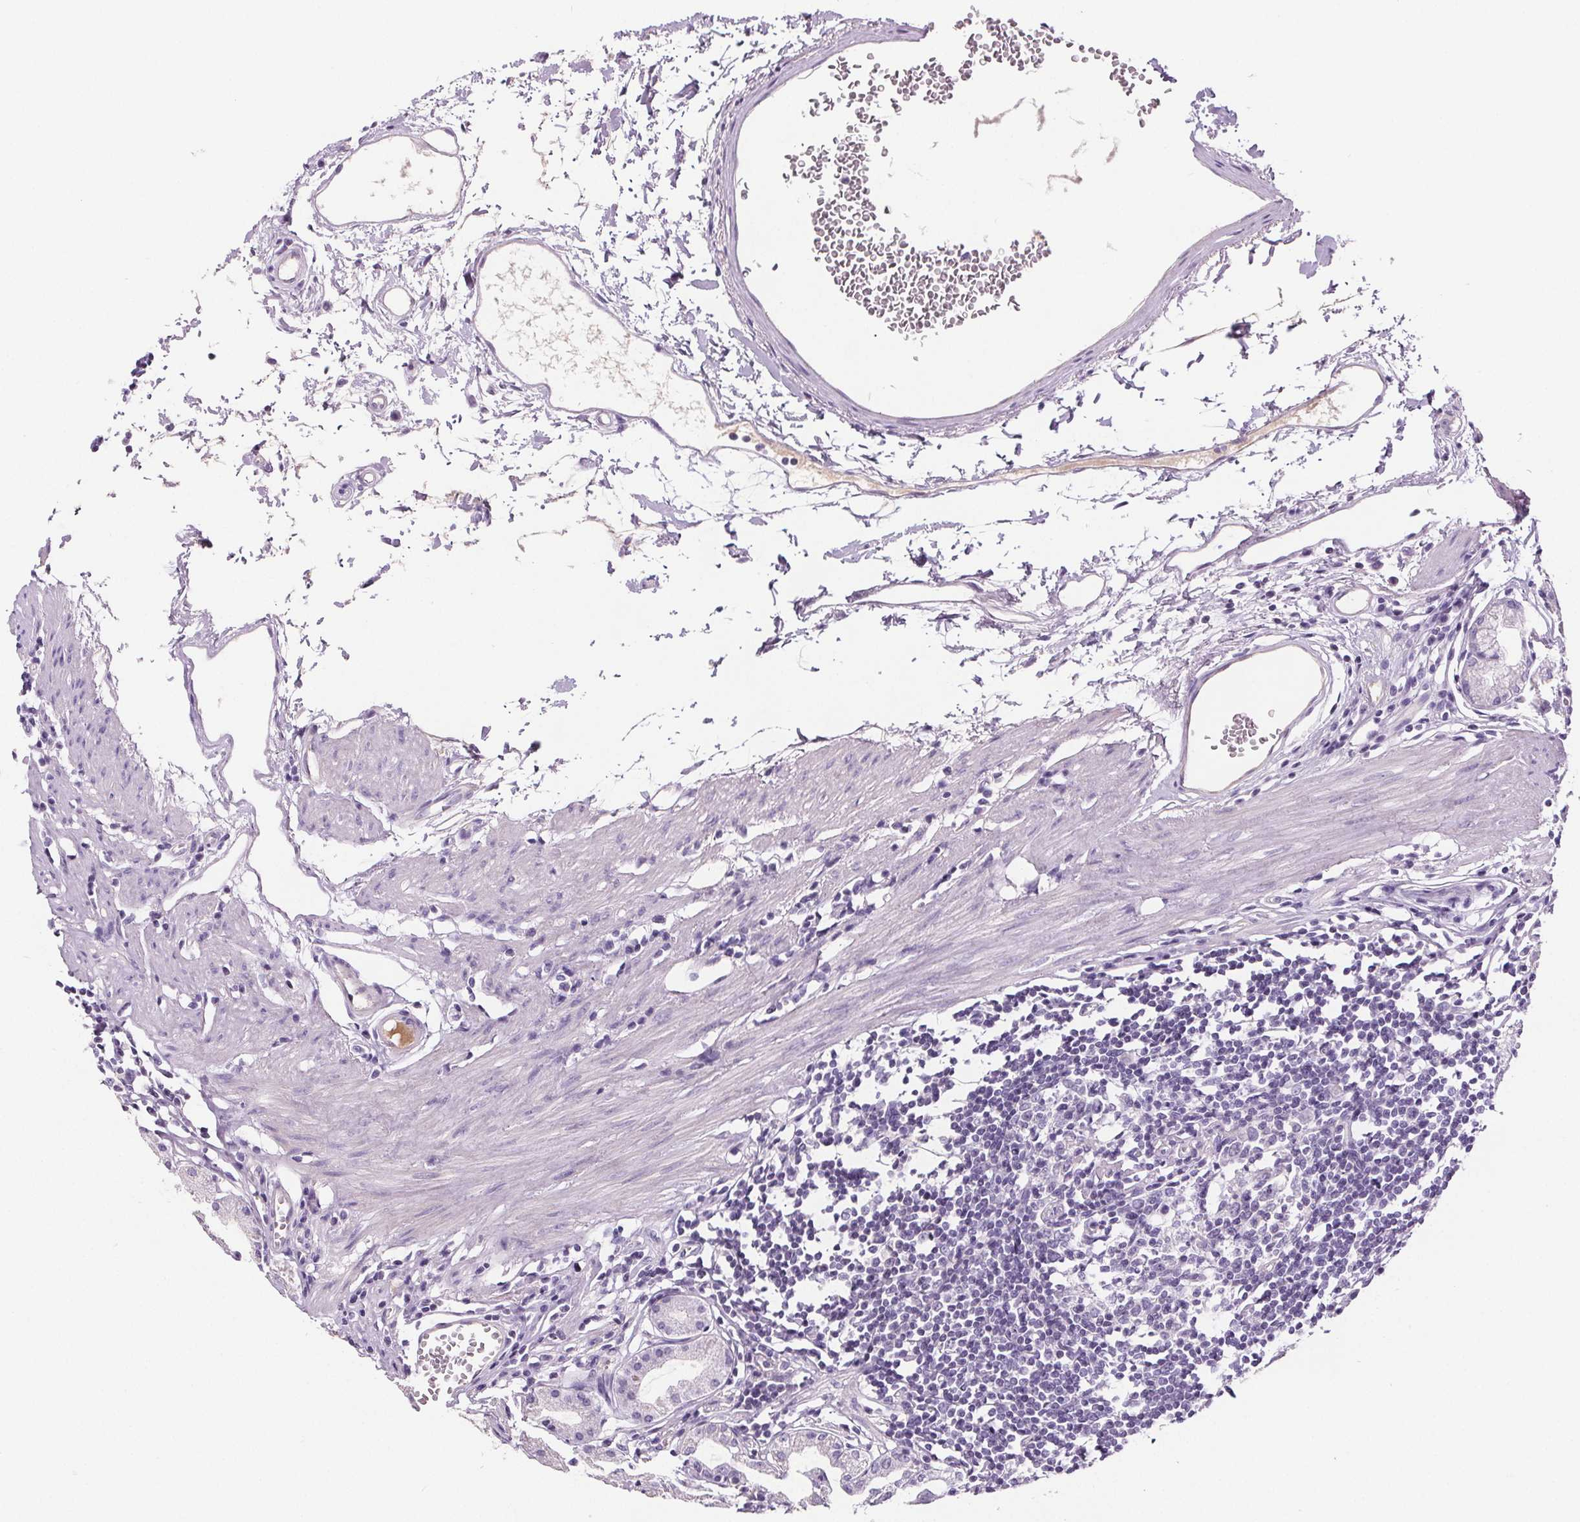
{"staining": {"intensity": "negative", "quantity": "none", "location": "none"}, "tissue": "stomach", "cell_type": "Glandular cells", "image_type": "normal", "snomed": [{"axis": "morphology", "description": "Normal tissue, NOS"}, {"axis": "topography", "description": "Stomach"}], "caption": "Immunohistochemistry micrograph of benign human stomach stained for a protein (brown), which shows no expression in glandular cells. The staining is performed using DAB (3,3'-diaminobenzidine) brown chromogen with nuclei counter-stained in using hematoxylin.", "gene": "CD5L", "patient": {"sex": "male", "age": 55}}